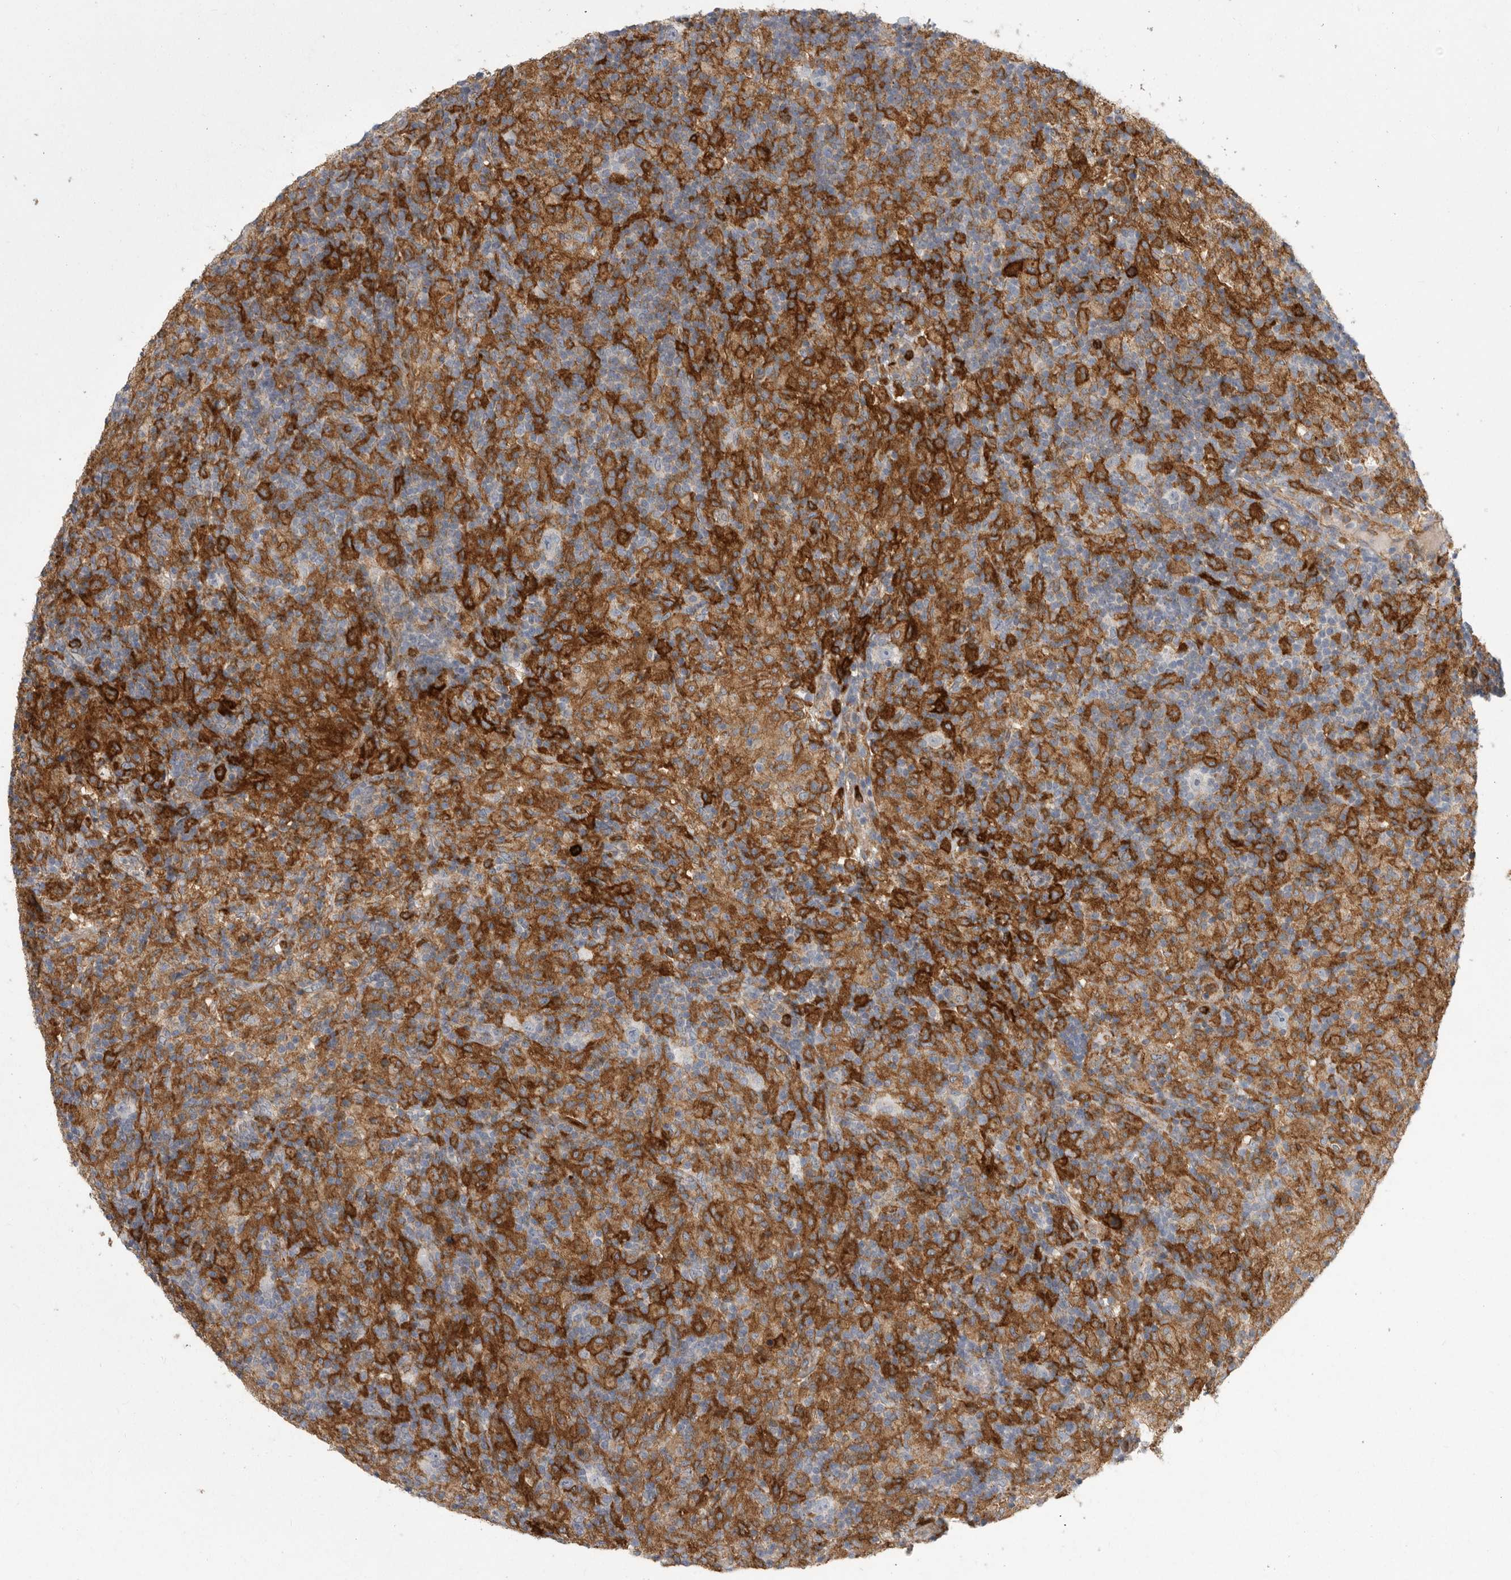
{"staining": {"intensity": "negative", "quantity": "none", "location": "none"}, "tissue": "lymphoma", "cell_type": "Tumor cells", "image_type": "cancer", "snomed": [{"axis": "morphology", "description": "Hodgkin's disease, NOS"}, {"axis": "topography", "description": "Lymph node"}], "caption": "An image of human lymphoma is negative for staining in tumor cells. (Stains: DAB (3,3'-diaminobenzidine) immunohistochemistry with hematoxylin counter stain, Microscopy: brightfield microscopy at high magnification).", "gene": "SIGLEC10", "patient": {"sex": "male", "age": 70}}